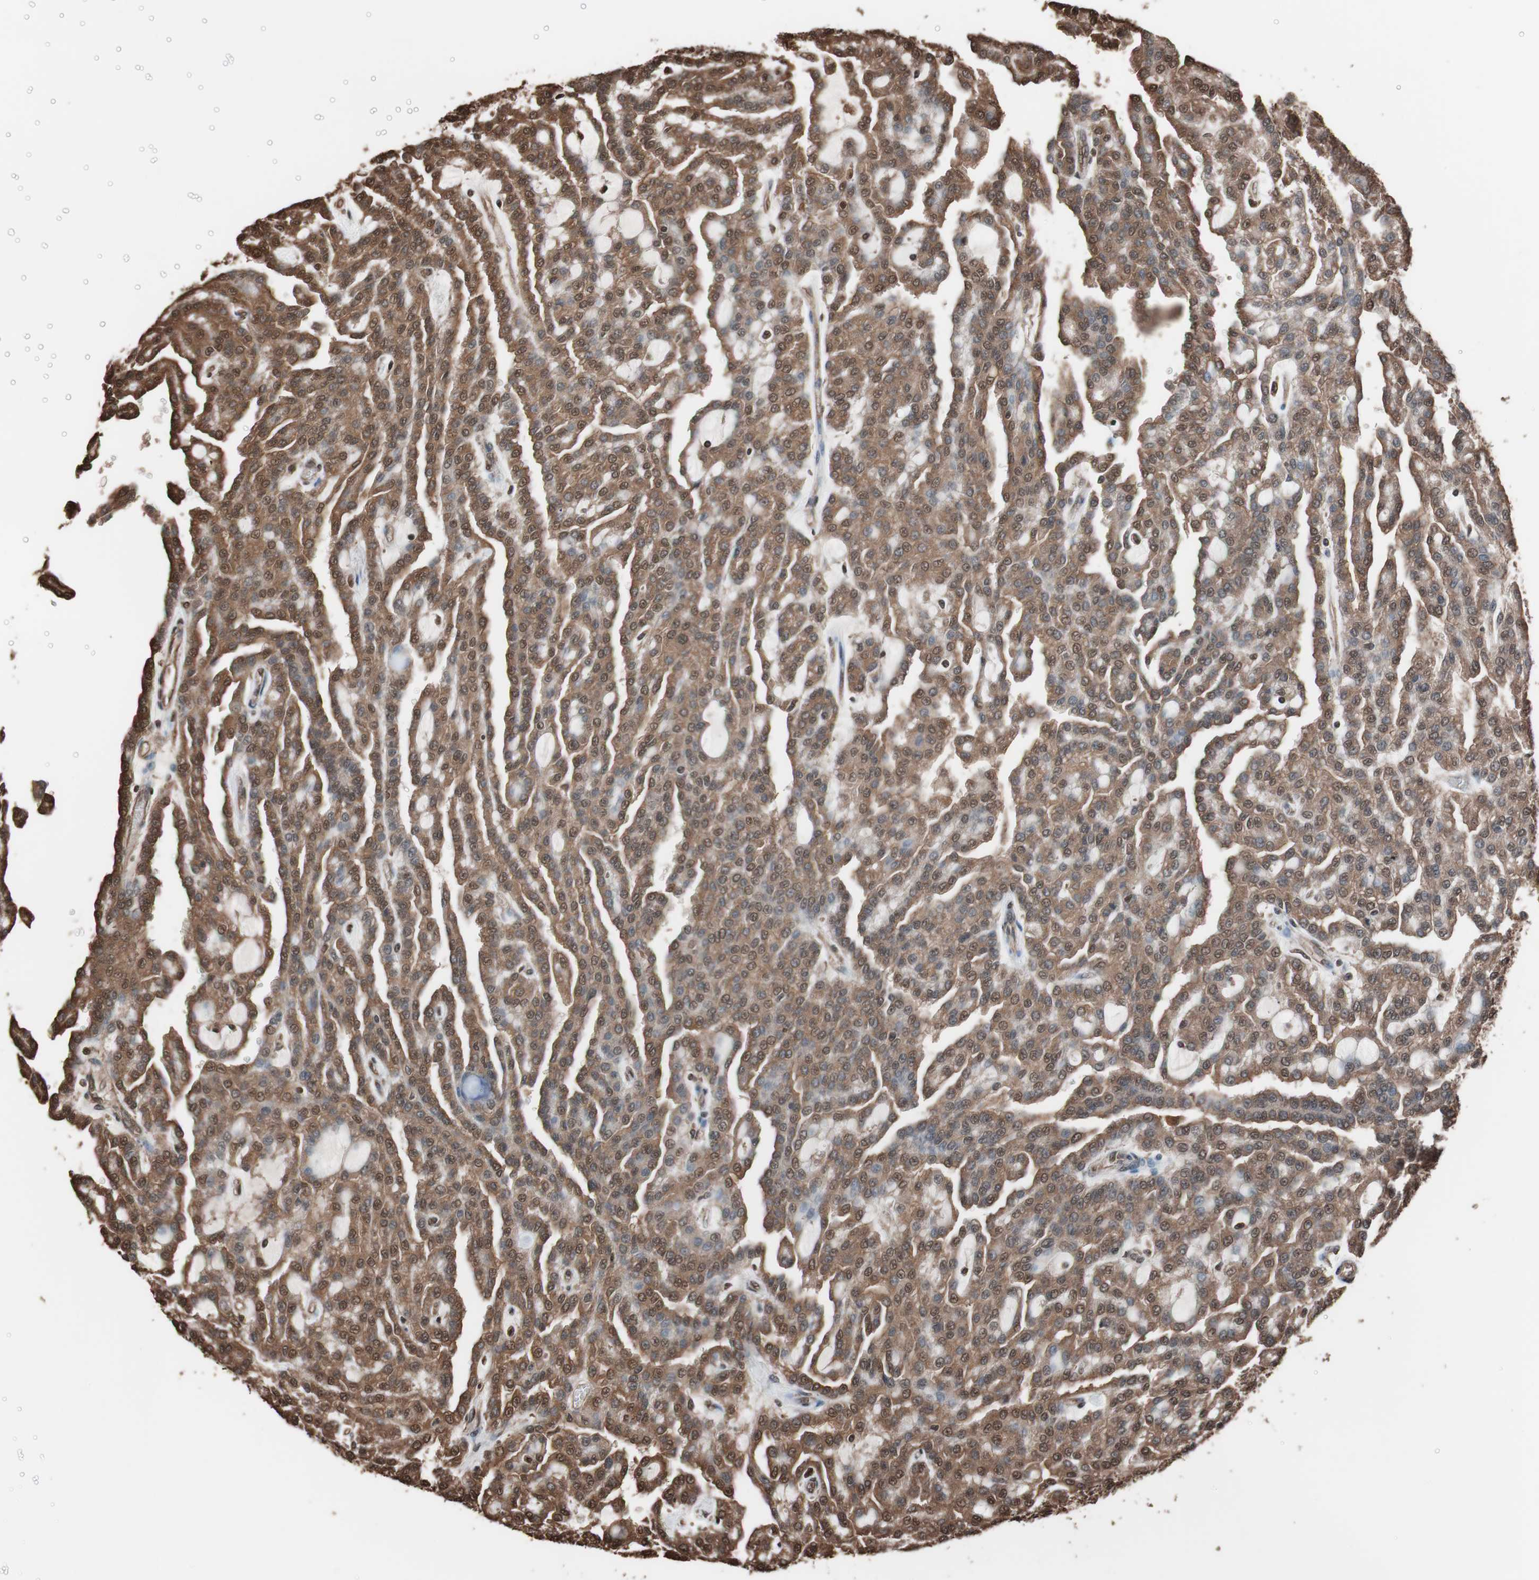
{"staining": {"intensity": "strong", "quantity": ">75%", "location": "cytoplasmic/membranous,nuclear"}, "tissue": "renal cancer", "cell_type": "Tumor cells", "image_type": "cancer", "snomed": [{"axis": "morphology", "description": "Adenocarcinoma, NOS"}, {"axis": "topography", "description": "Kidney"}], "caption": "Immunohistochemistry (IHC) of renal cancer (adenocarcinoma) demonstrates high levels of strong cytoplasmic/membranous and nuclear positivity in approximately >75% of tumor cells.", "gene": "CALM2", "patient": {"sex": "male", "age": 63}}